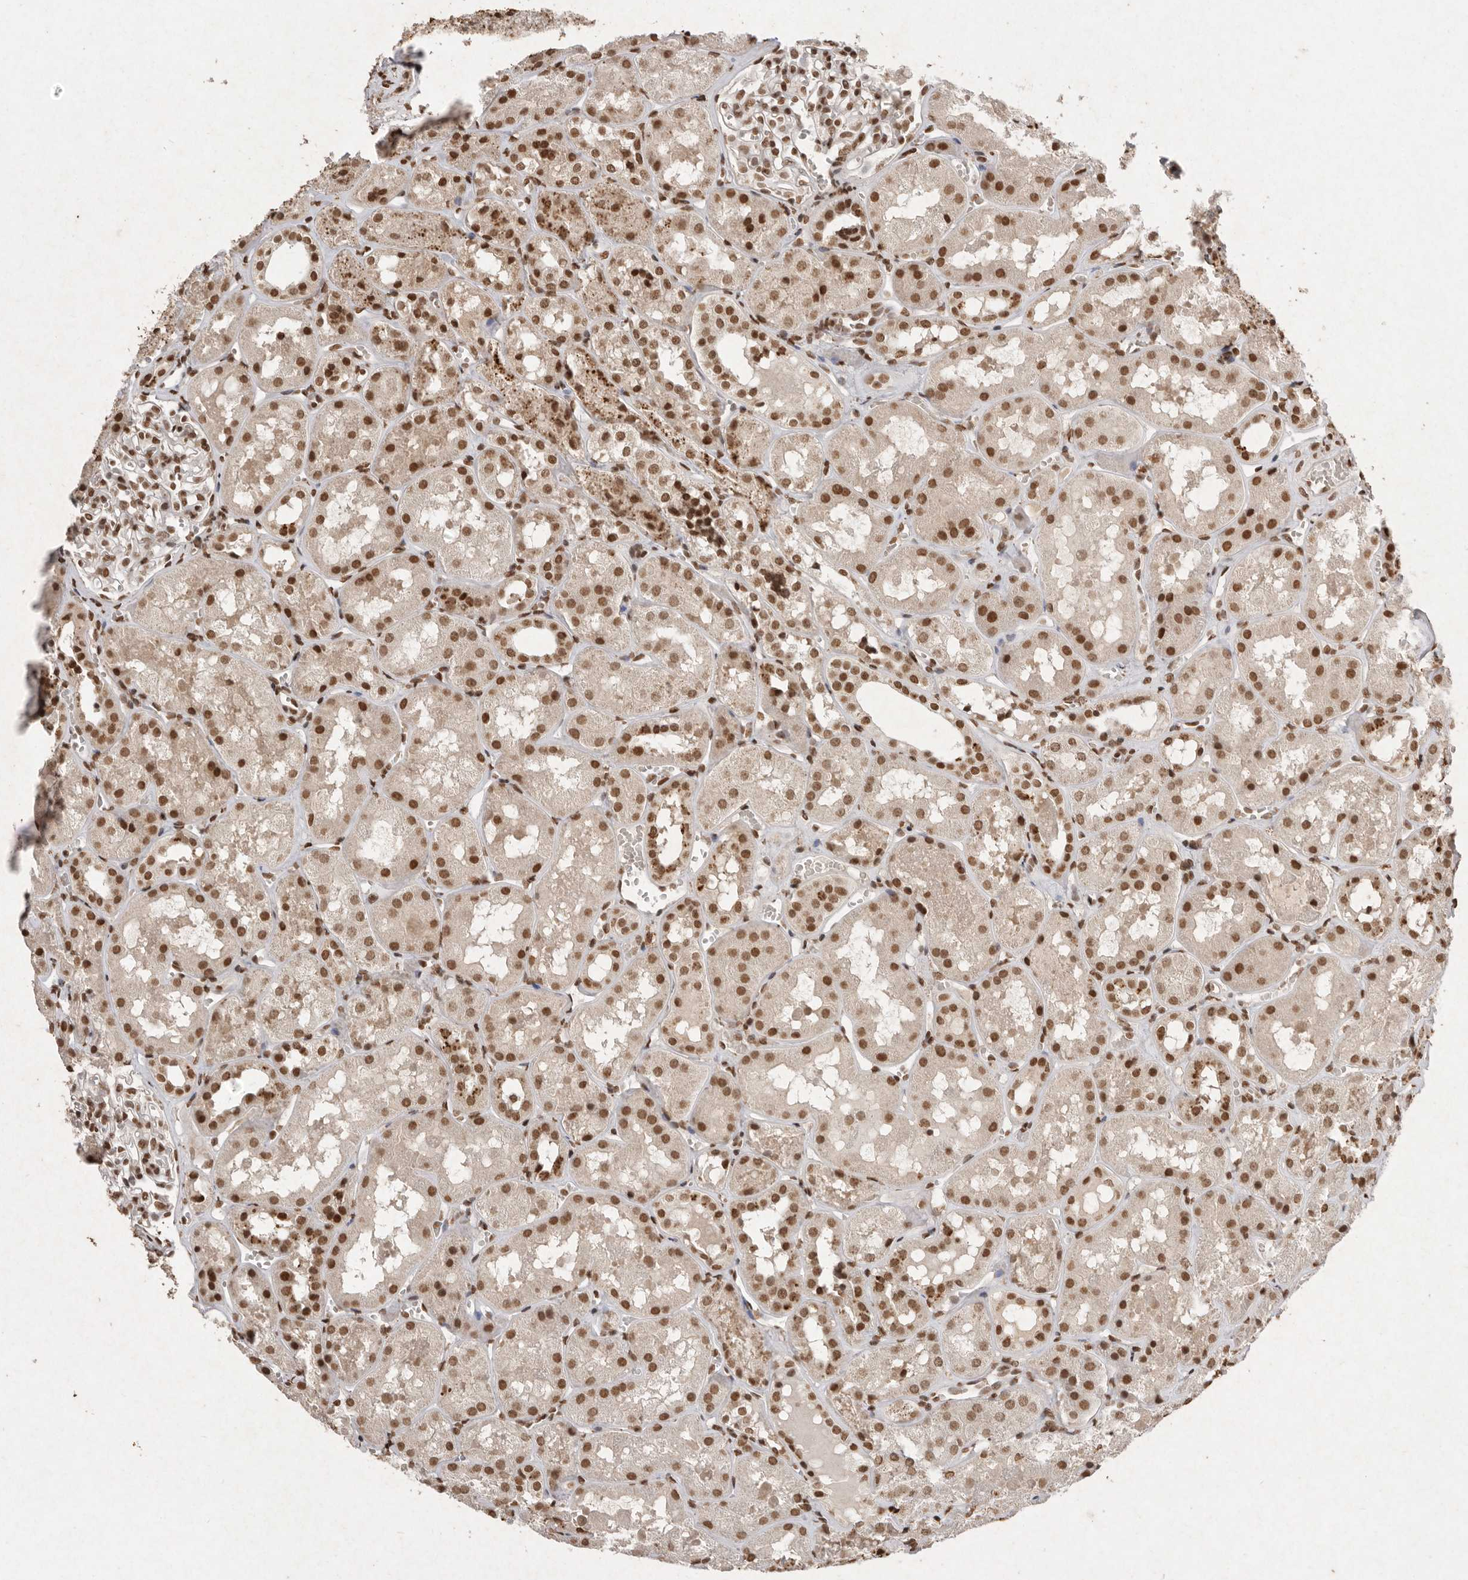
{"staining": {"intensity": "moderate", "quantity": ">75%", "location": "nuclear"}, "tissue": "kidney", "cell_type": "Cells in glomeruli", "image_type": "normal", "snomed": [{"axis": "morphology", "description": "Normal tissue, NOS"}, {"axis": "topography", "description": "Kidney"}], "caption": "IHC of benign kidney displays medium levels of moderate nuclear positivity in about >75% of cells in glomeruli. The staining was performed using DAB, with brown indicating positive protein expression. Nuclei are stained blue with hematoxylin.", "gene": "NKX3", "patient": {"sex": "male", "age": 16}}